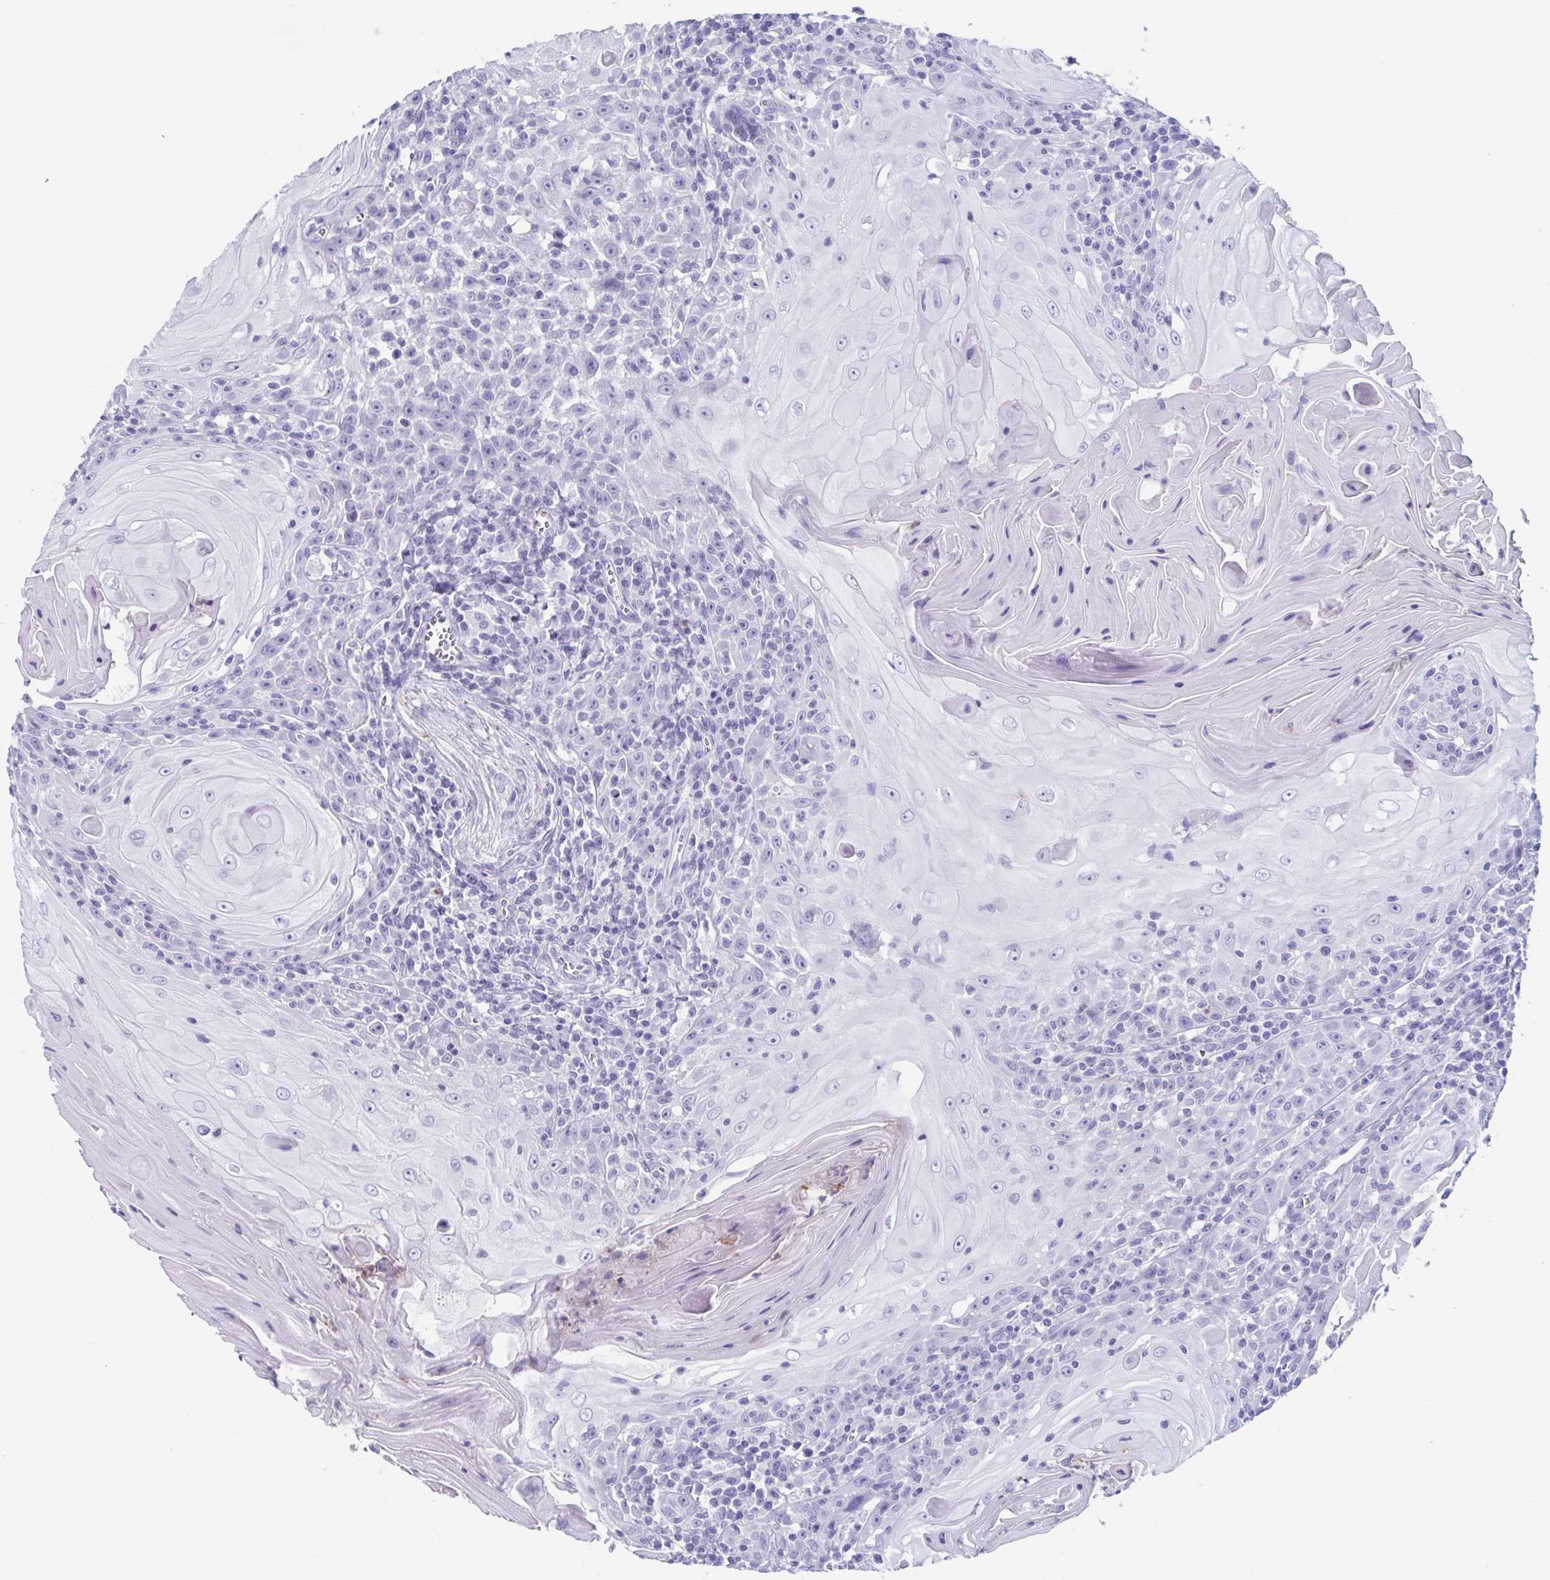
{"staining": {"intensity": "negative", "quantity": "none", "location": "none"}, "tissue": "head and neck cancer", "cell_type": "Tumor cells", "image_type": "cancer", "snomed": [{"axis": "morphology", "description": "Squamous cell carcinoma, NOS"}, {"axis": "topography", "description": "Head-Neck"}], "caption": "High power microscopy histopathology image of an immunohistochemistry (IHC) photomicrograph of squamous cell carcinoma (head and neck), revealing no significant expression in tumor cells.", "gene": "BPI", "patient": {"sex": "male", "age": 52}}